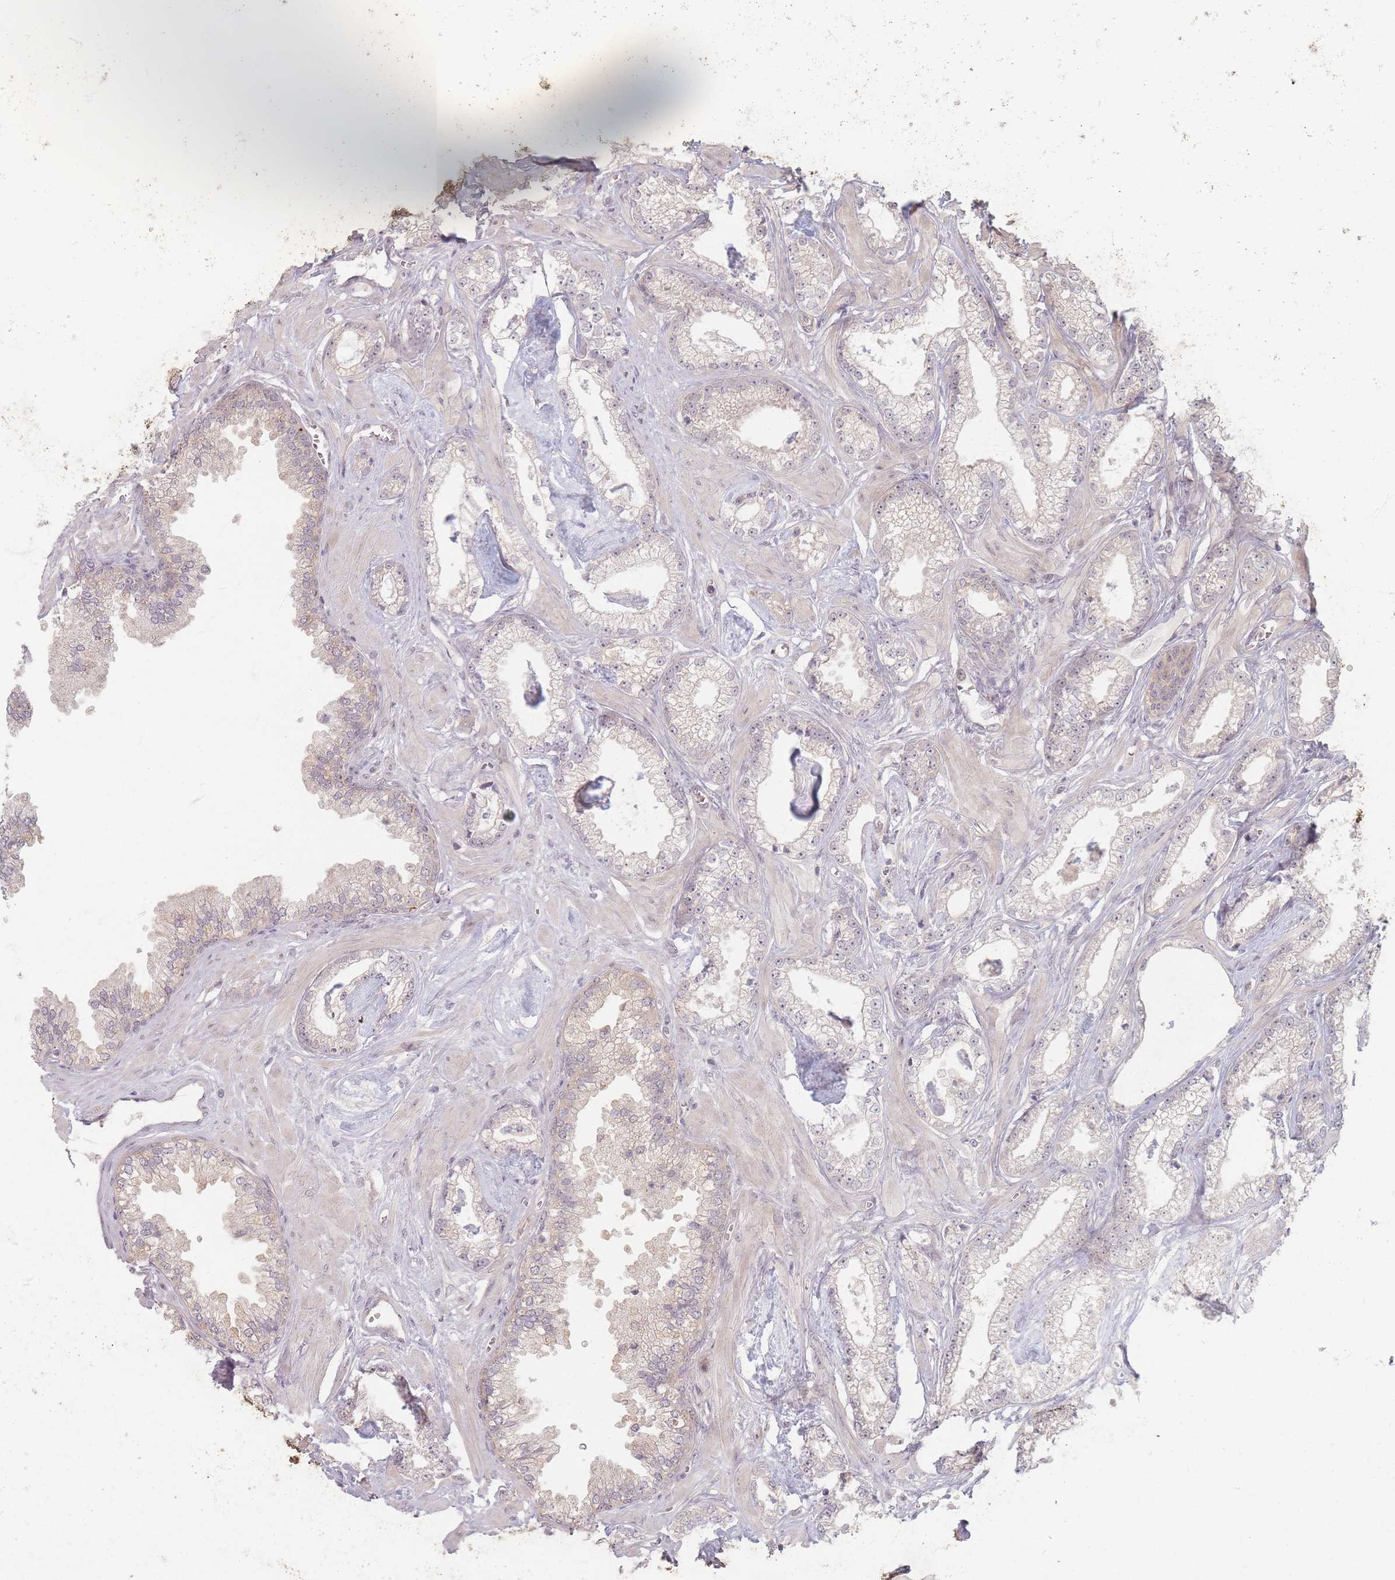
{"staining": {"intensity": "weak", "quantity": "<25%", "location": "cytoplasmic/membranous"}, "tissue": "prostate cancer", "cell_type": "Tumor cells", "image_type": "cancer", "snomed": [{"axis": "morphology", "description": "Adenocarcinoma, Low grade"}, {"axis": "topography", "description": "Prostate"}], "caption": "The histopathology image demonstrates no significant staining in tumor cells of prostate cancer. (DAB immunohistochemistry visualized using brightfield microscopy, high magnification).", "gene": "GABRA6", "patient": {"sex": "male", "age": 60}}